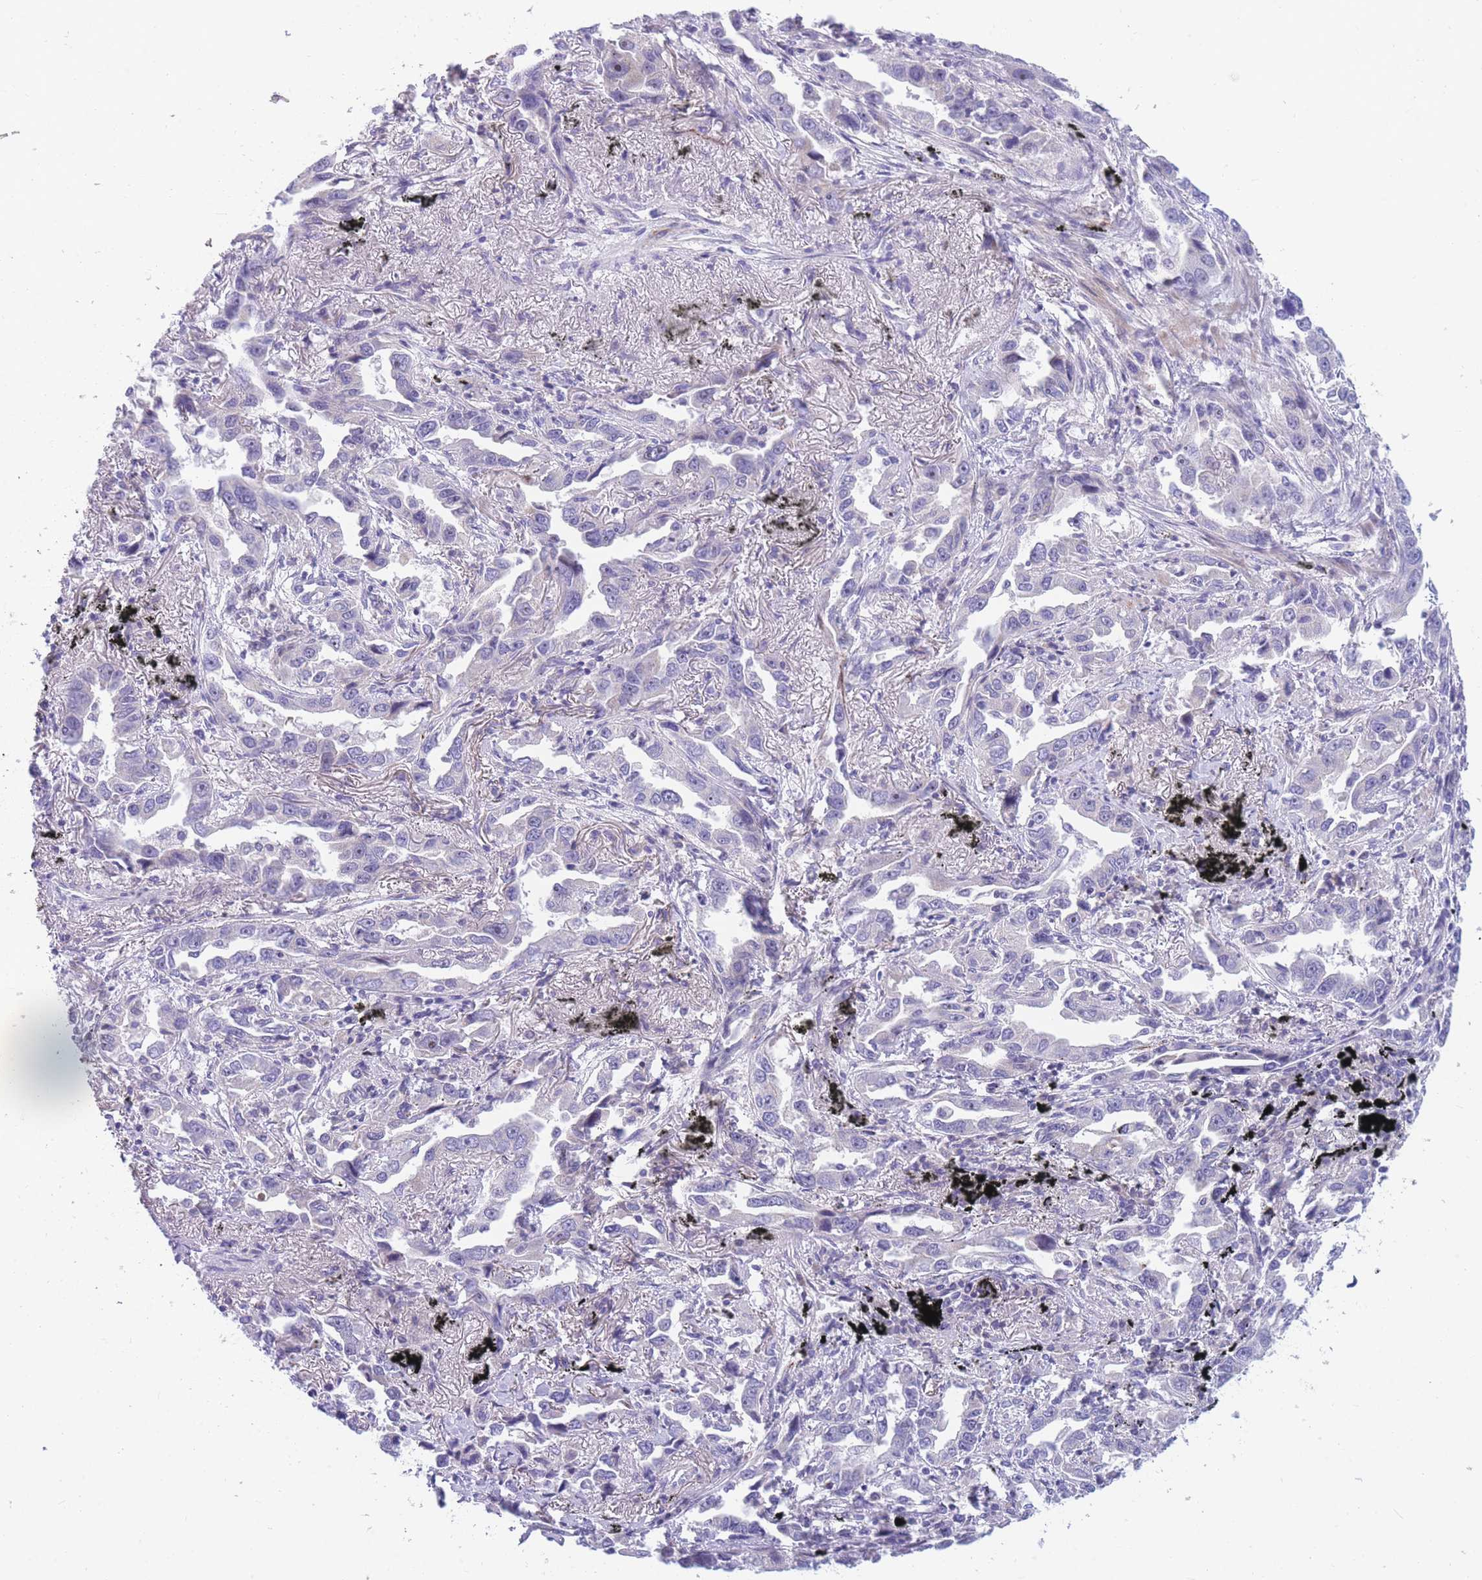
{"staining": {"intensity": "negative", "quantity": "none", "location": "none"}, "tissue": "lung cancer", "cell_type": "Tumor cells", "image_type": "cancer", "snomed": [{"axis": "morphology", "description": "Adenocarcinoma, NOS"}, {"axis": "topography", "description": "Lung"}], "caption": "This is an immunohistochemistry (IHC) photomicrograph of lung adenocarcinoma. There is no staining in tumor cells.", "gene": "DDX49", "patient": {"sex": "male", "age": 67}}